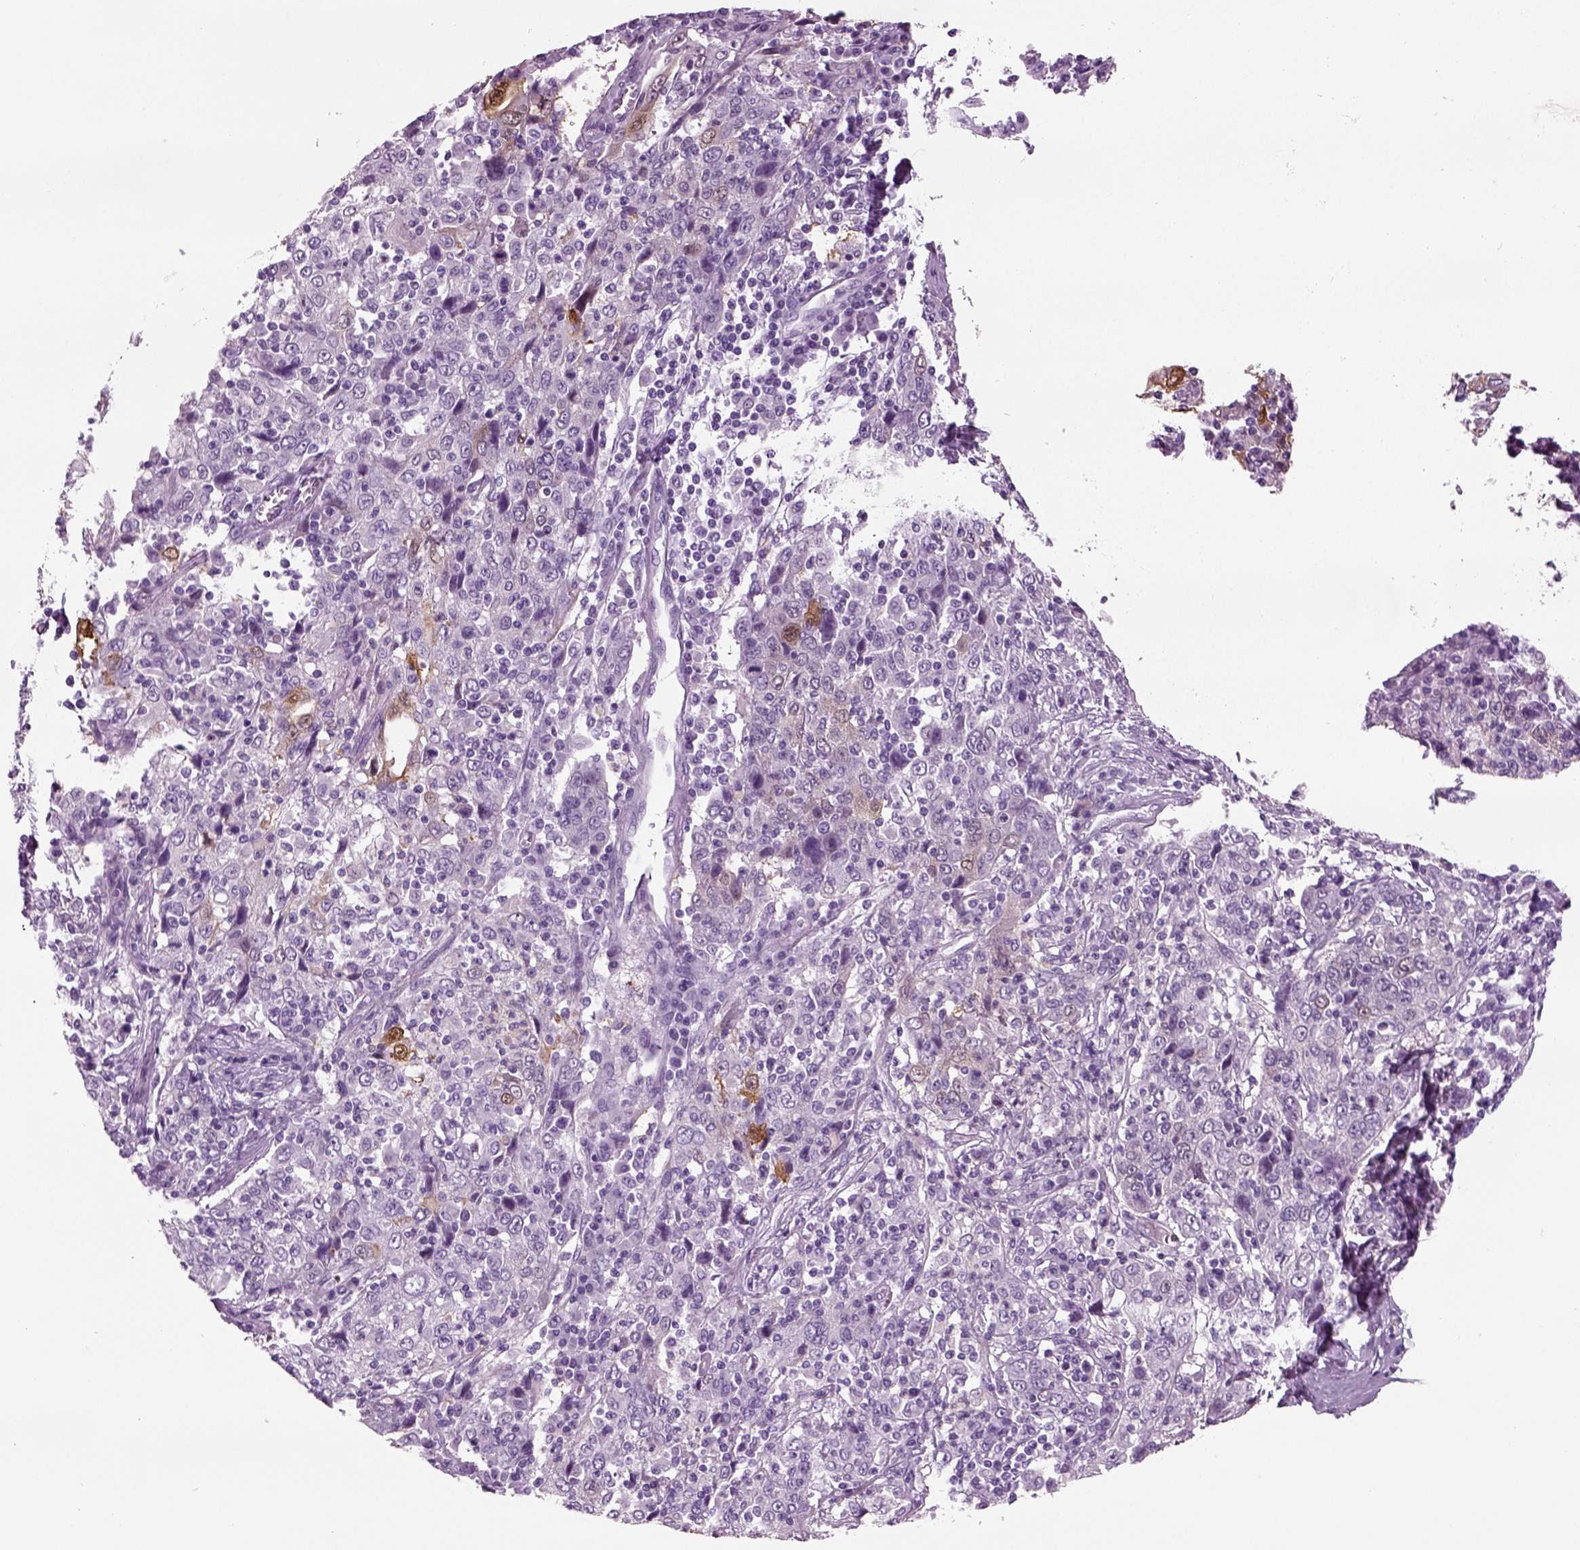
{"staining": {"intensity": "moderate", "quantity": "<25%", "location": "cytoplasmic/membranous"}, "tissue": "cervical cancer", "cell_type": "Tumor cells", "image_type": "cancer", "snomed": [{"axis": "morphology", "description": "Squamous cell carcinoma, NOS"}, {"axis": "topography", "description": "Cervix"}], "caption": "Human cervical cancer (squamous cell carcinoma) stained for a protein (brown) displays moderate cytoplasmic/membranous positive staining in approximately <25% of tumor cells.", "gene": "CRABP1", "patient": {"sex": "female", "age": 46}}